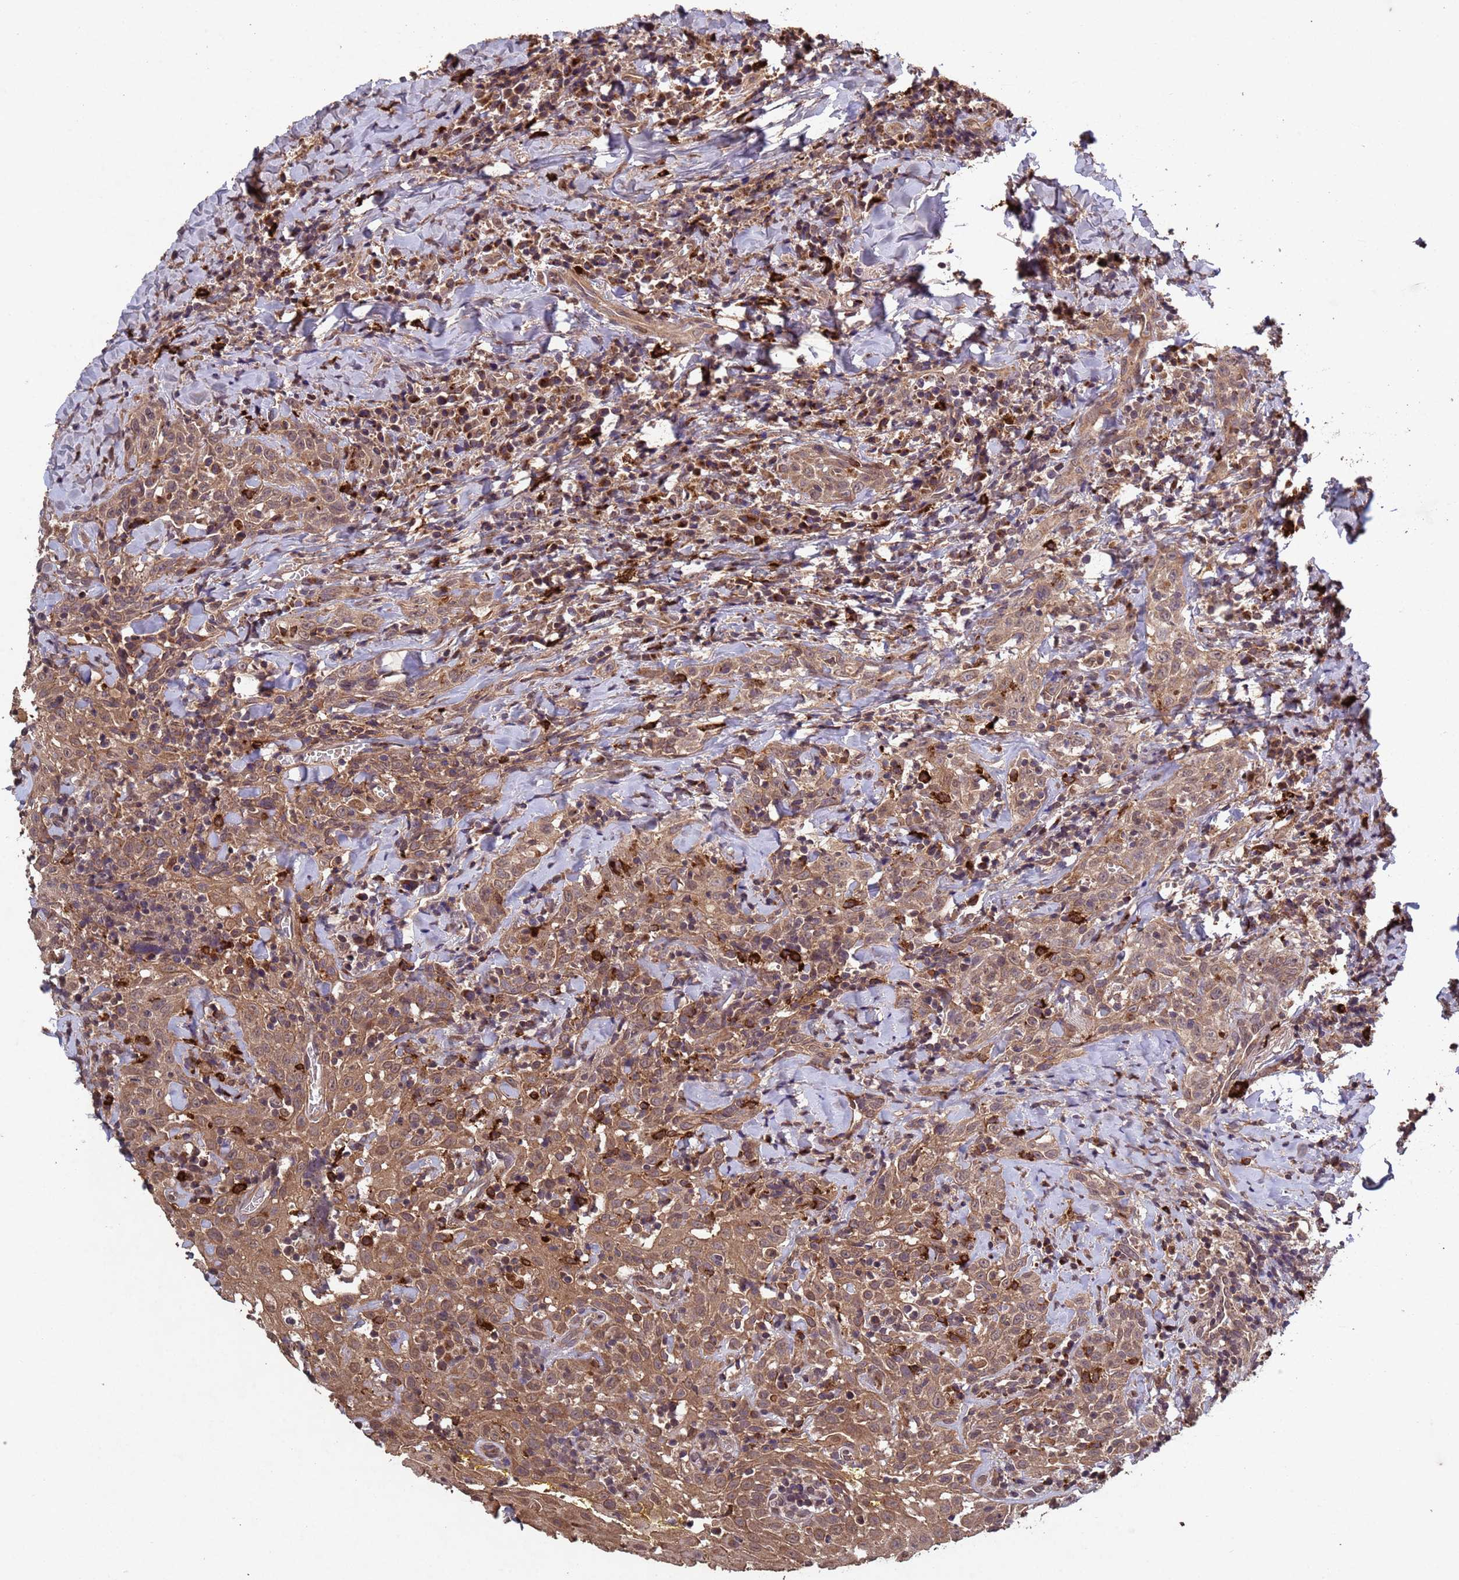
{"staining": {"intensity": "moderate", "quantity": ">75%", "location": "cytoplasmic/membranous"}, "tissue": "head and neck cancer", "cell_type": "Tumor cells", "image_type": "cancer", "snomed": [{"axis": "morphology", "description": "Squamous cell carcinoma, NOS"}, {"axis": "topography", "description": "Head-Neck"}], "caption": "Human head and neck cancer (squamous cell carcinoma) stained with a protein marker shows moderate staining in tumor cells.", "gene": "FASTKD1", "patient": {"sex": "female", "age": 70}}